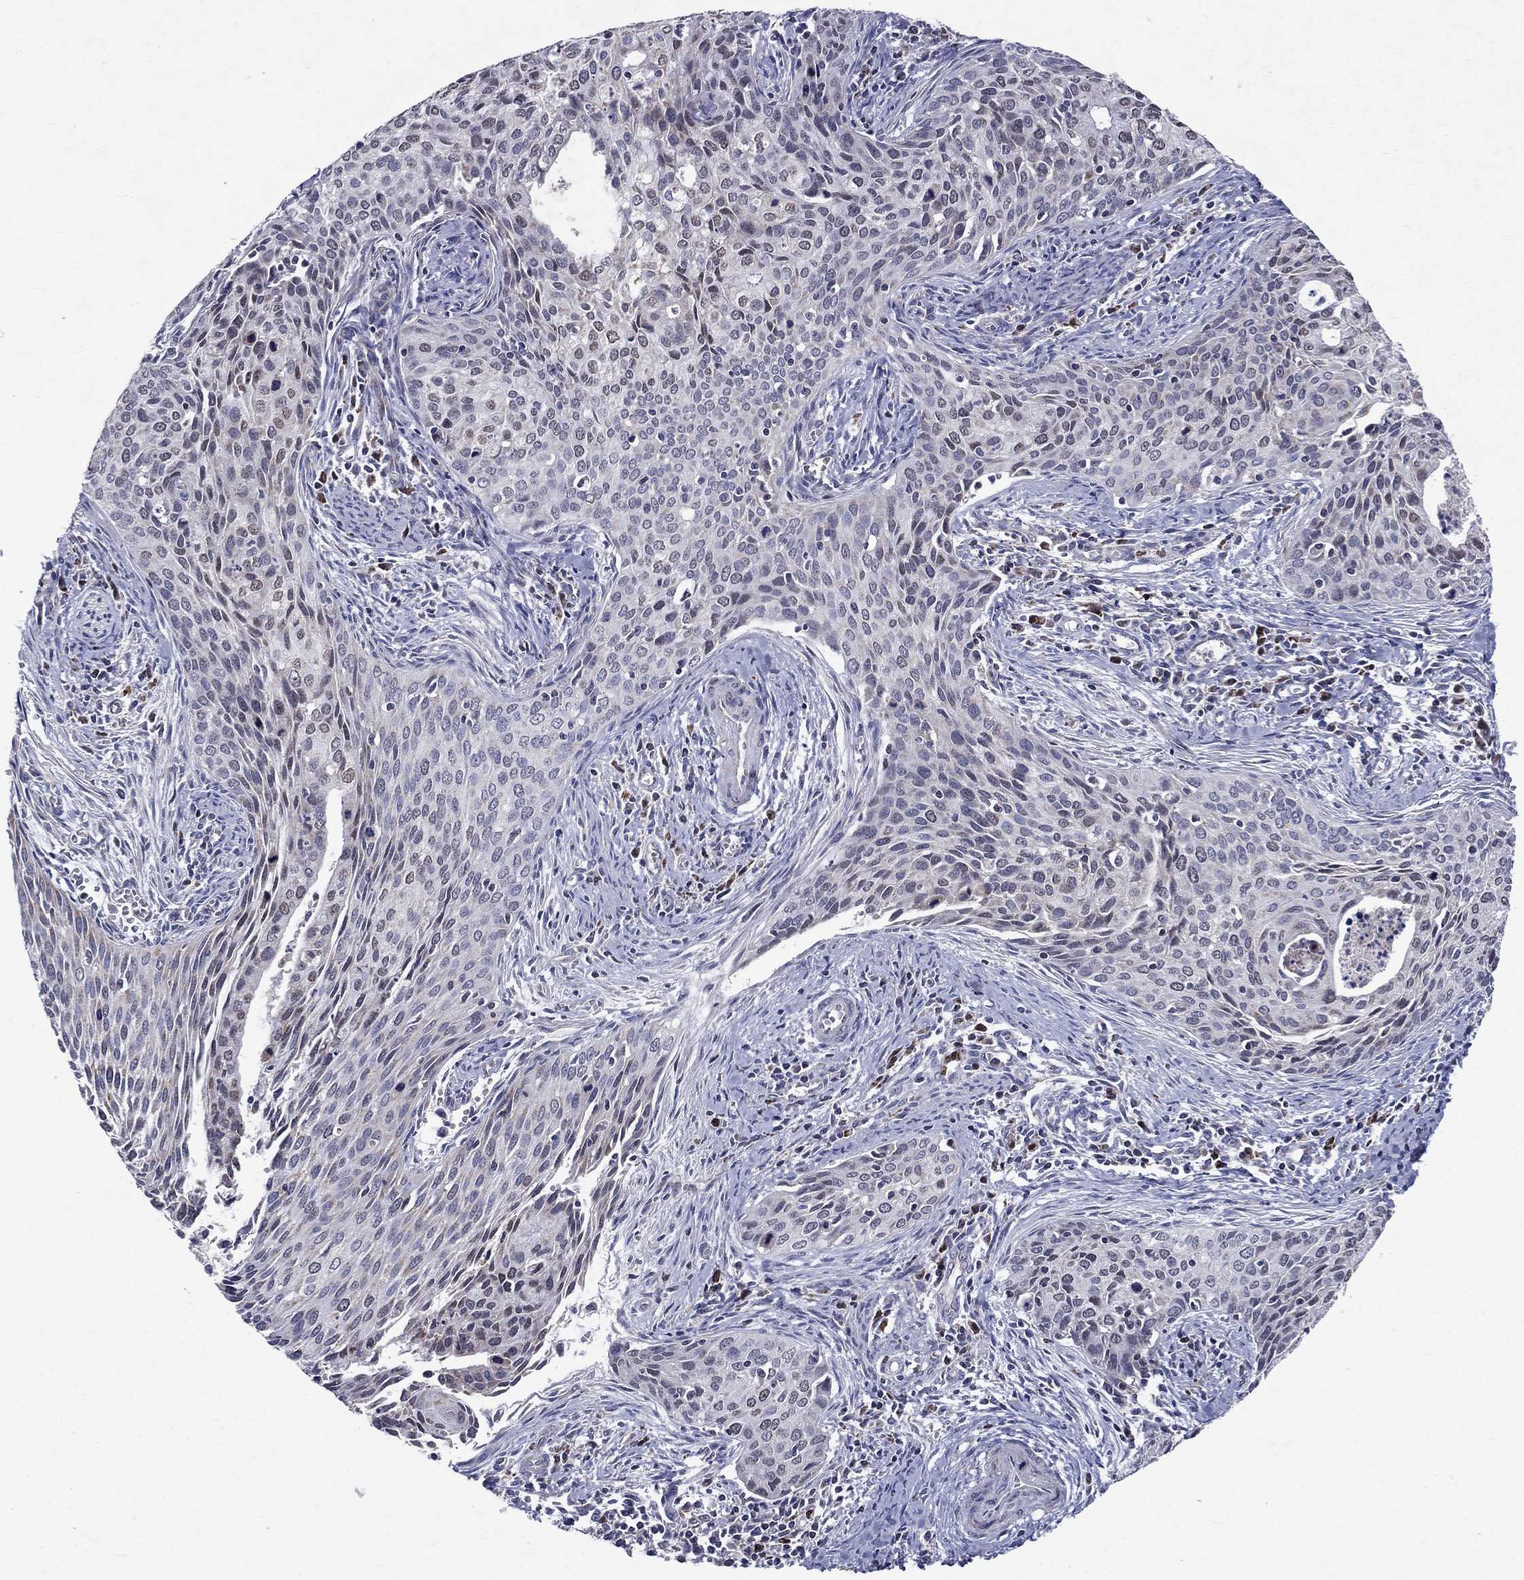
{"staining": {"intensity": "negative", "quantity": "none", "location": "none"}, "tissue": "cervical cancer", "cell_type": "Tumor cells", "image_type": "cancer", "snomed": [{"axis": "morphology", "description": "Squamous cell carcinoma, NOS"}, {"axis": "topography", "description": "Cervix"}], "caption": "High magnification brightfield microscopy of cervical squamous cell carcinoma stained with DAB (brown) and counterstained with hematoxylin (blue): tumor cells show no significant positivity.", "gene": "SLC4A10", "patient": {"sex": "female", "age": 29}}